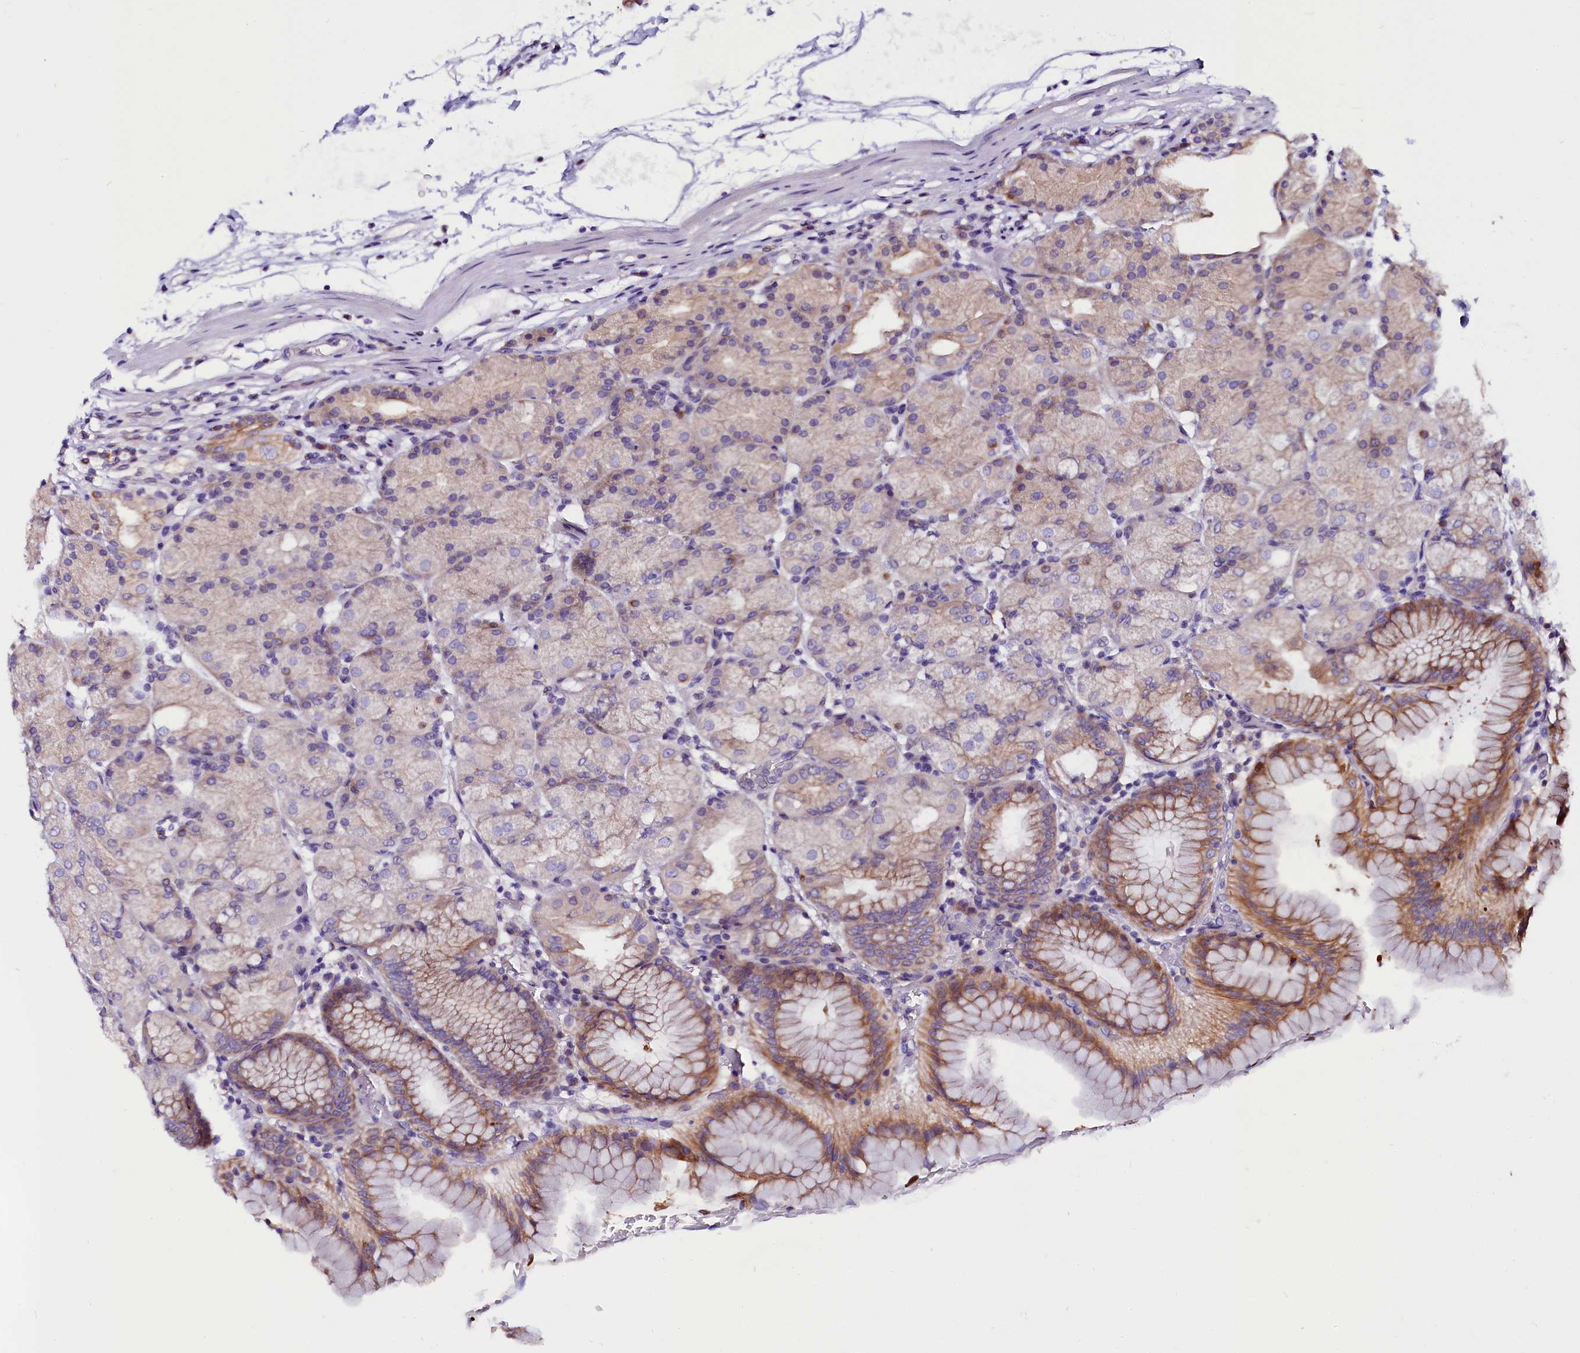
{"staining": {"intensity": "moderate", "quantity": "<25%", "location": "cytoplasmic/membranous"}, "tissue": "stomach", "cell_type": "Glandular cells", "image_type": "normal", "snomed": [{"axis": "morphology", "description": "Normal tissue, NOS"}, {"axis": "topography", "description": "Stomach, upper"}, {"axis": "topography", "description": "Stomach, lower"}], "caption": "The histopathology image reveals immunohistochemical staining of benign stomach. There is moderate cytoplasmic/membranous staining is present in about <25% of glandular cells.", "gene": "CEP170", "patient": {"sex": "male", "age": 62}}